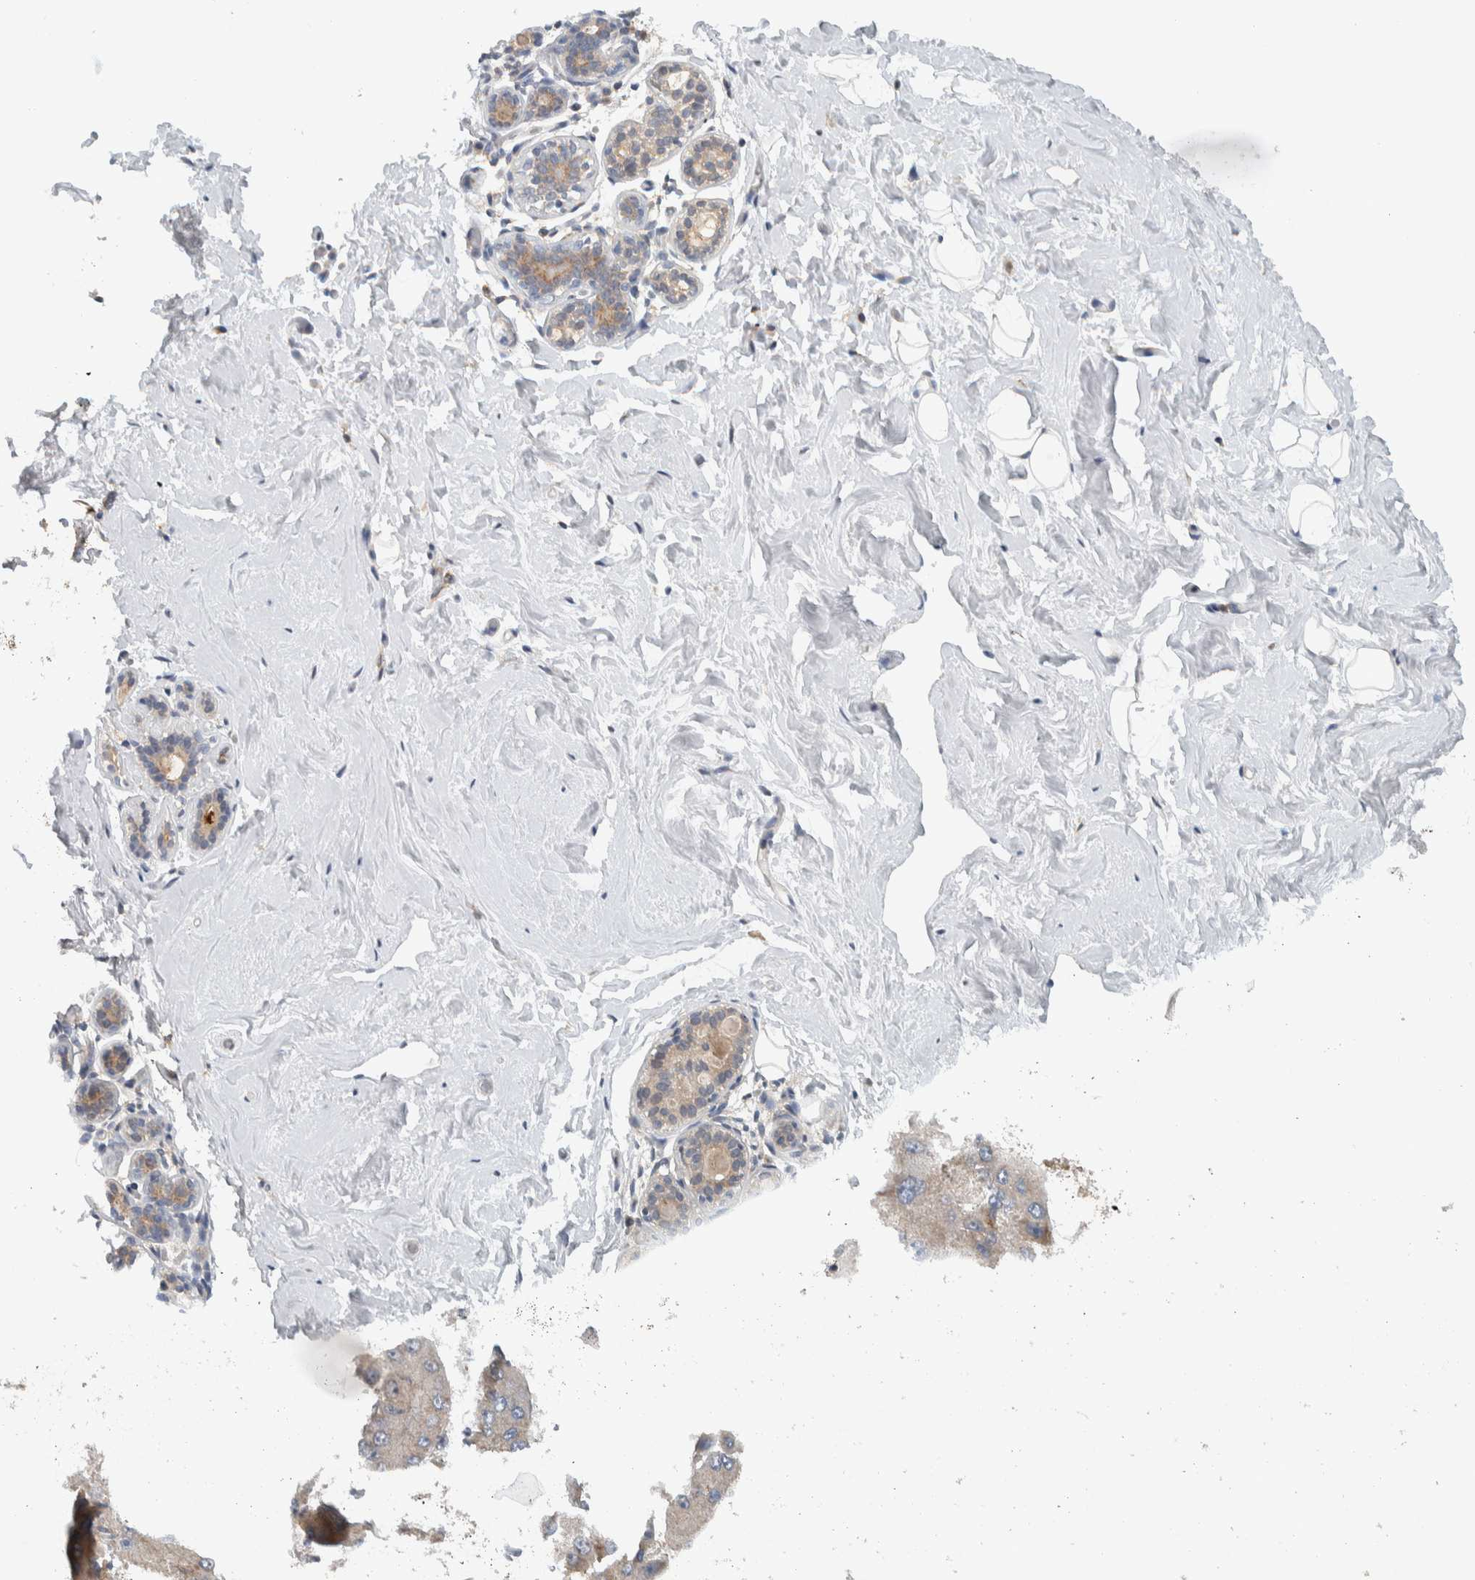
{"staining": {"intensity": "negative", "quantity": "none", "location": "none"}, "tissue": "breast", "cell_type": "Adipocytes", "image_type": "normal", "snomed": [{"axis": "morphology", "description": "Normal tissue, NOS"}, {"axis": "topography", "description": "Breast"}], "caption": "Adipocytes are negative for brown protein staining in benign breast. Brightfield microscopy of immunohistochemistry stained with DAB (3,3'-diaminobenzidine) (brown) and hematoxylin (blue), captured at high magnification.", "gene": "RERE", "patient": {"sex": "female", "age": 75}}